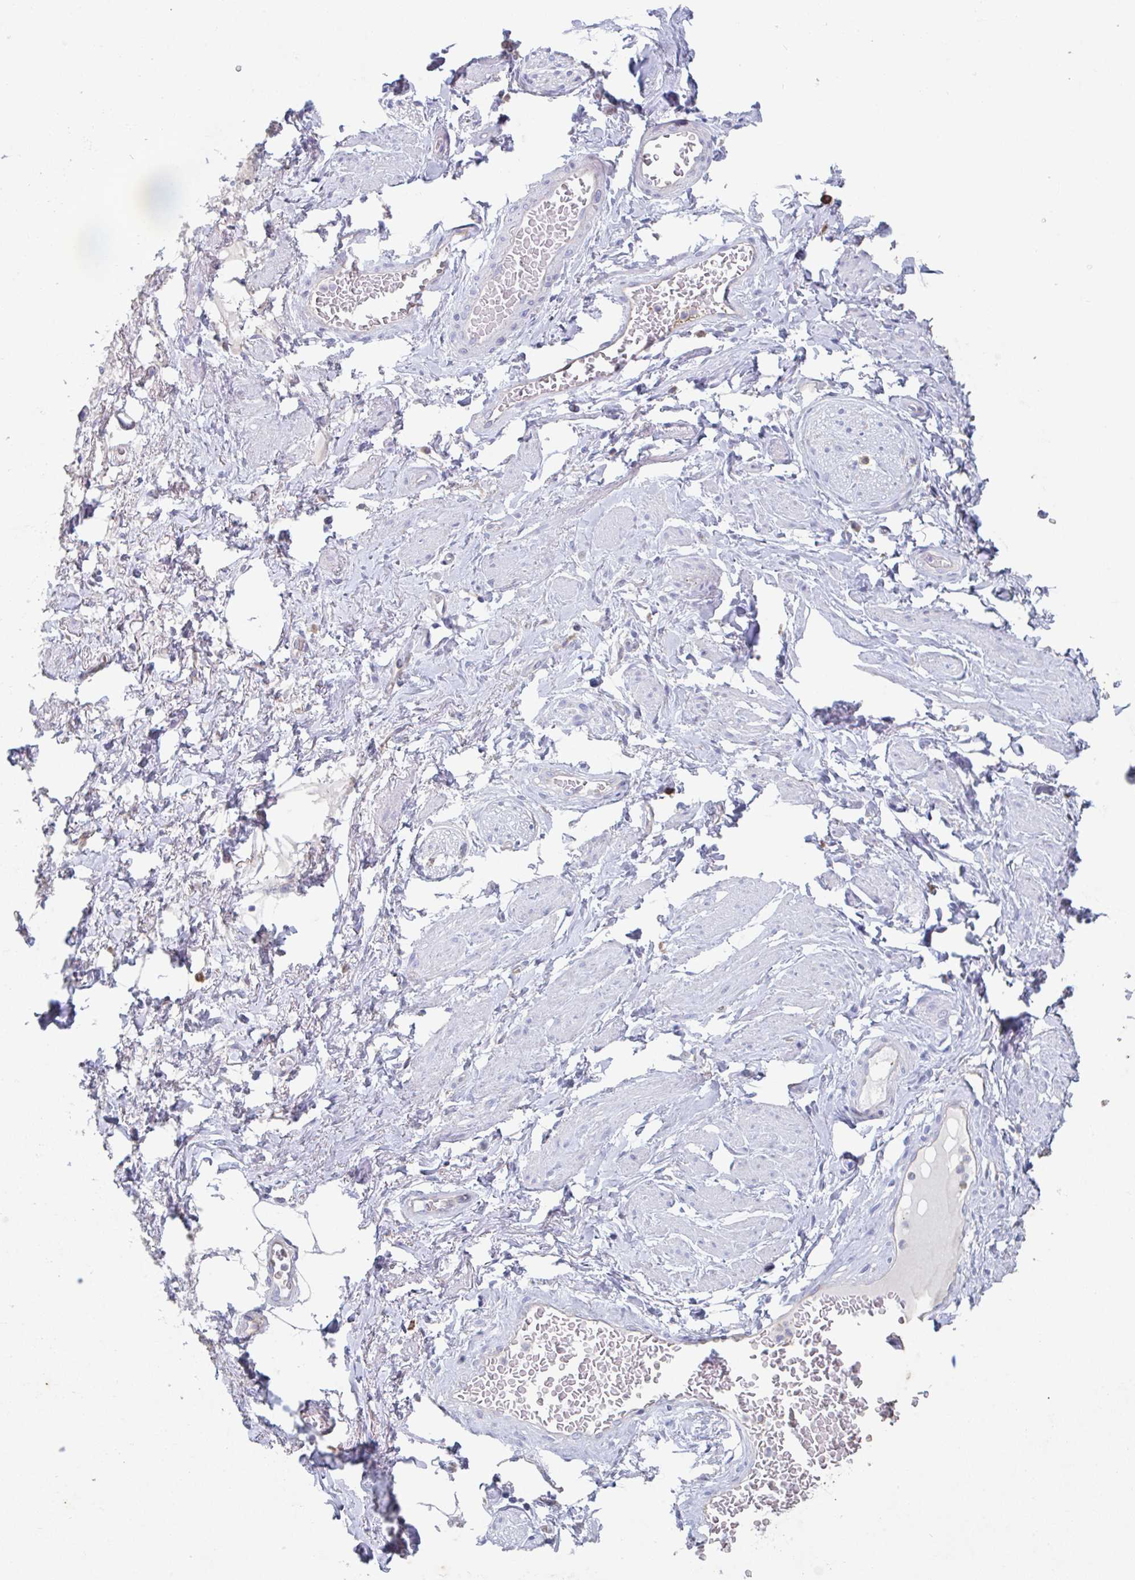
{"staining": {"intensity": "negative", "quantity": "none", "location": "none"}, "tissue": "adipose tissue", "cell_type": "Adipocytes", "image_type": "normal", "snomed": [{"axis": "morphology", "description": "Normal tissue, NOS"}, {"axis": "topography", "description": "Vagina"}, {"axis": "topography", "description": "Peripheral nerve tissue"}], "caption": "Immunohistochemistry (IHC) image of normal human adipose tissue stained for a protein (brown), which exhibits no expression in adipocytes.", "gene": "MANBA", "patient": {"sex": "female", "age": 71}}